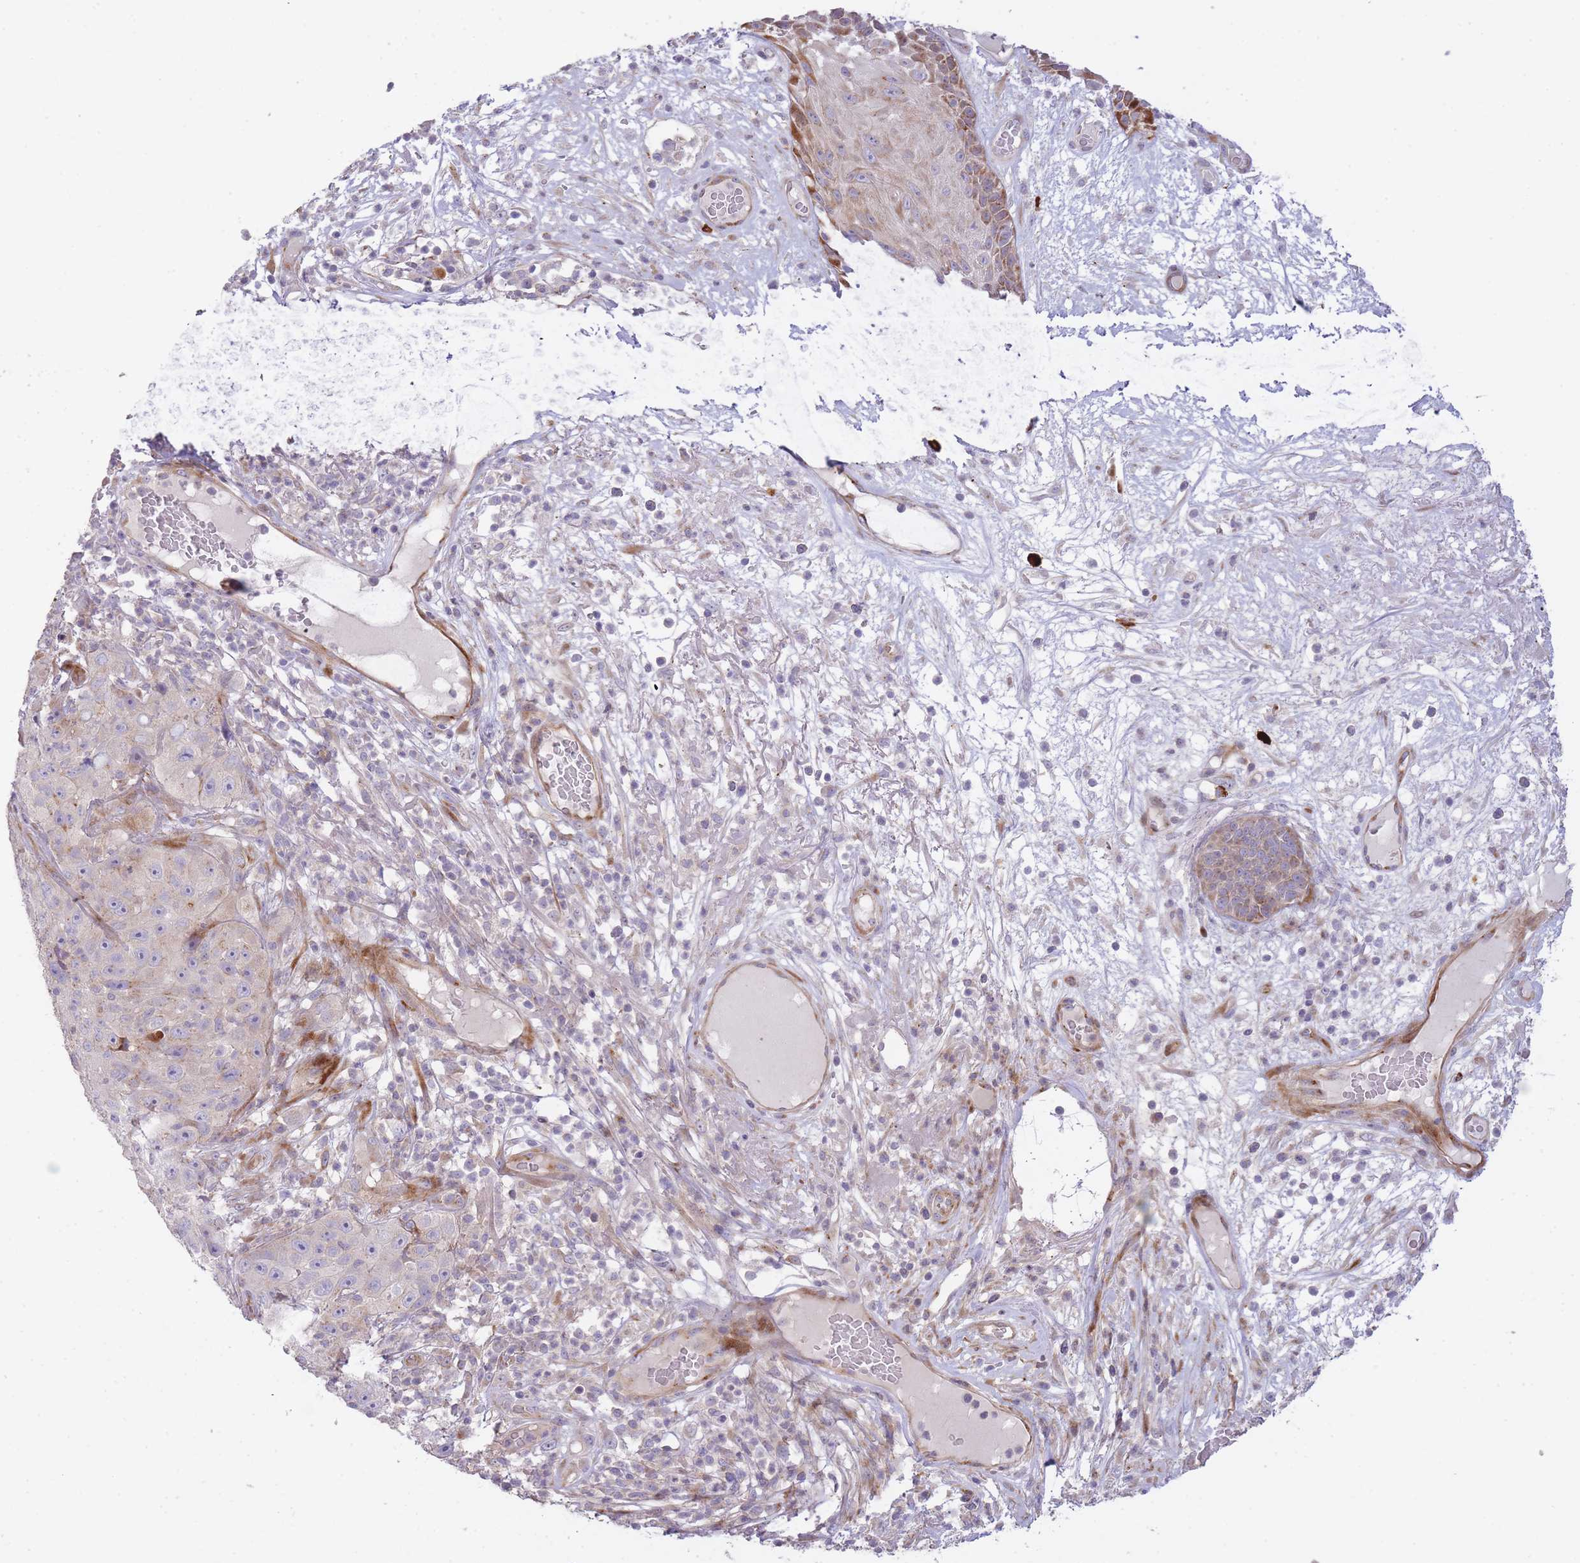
{"staining": {"intensity": "moderate", "quantity": "<25%", "location": "cytoplasmic/membranous"}, "tissue": "skin cancer", "cell_type": "Tumor cells", "image_type": "cancer", "snomed": [{"axis": "morphology", "description": "Squamous cell carcinoma, NOS"}, {"axis": "topography", "description": "Skin"}], "caption": "Immunohistochemistry (DAB (3,3'-diaminobenzidine)) staining of skin squamous cell carcinoma exhibits moderate cytoplasmic/membranous protein positivity in approximately <25% of tumor cells.", "gene": "ATP5MC2", "patient": {"sex": "female", "age": 87}}